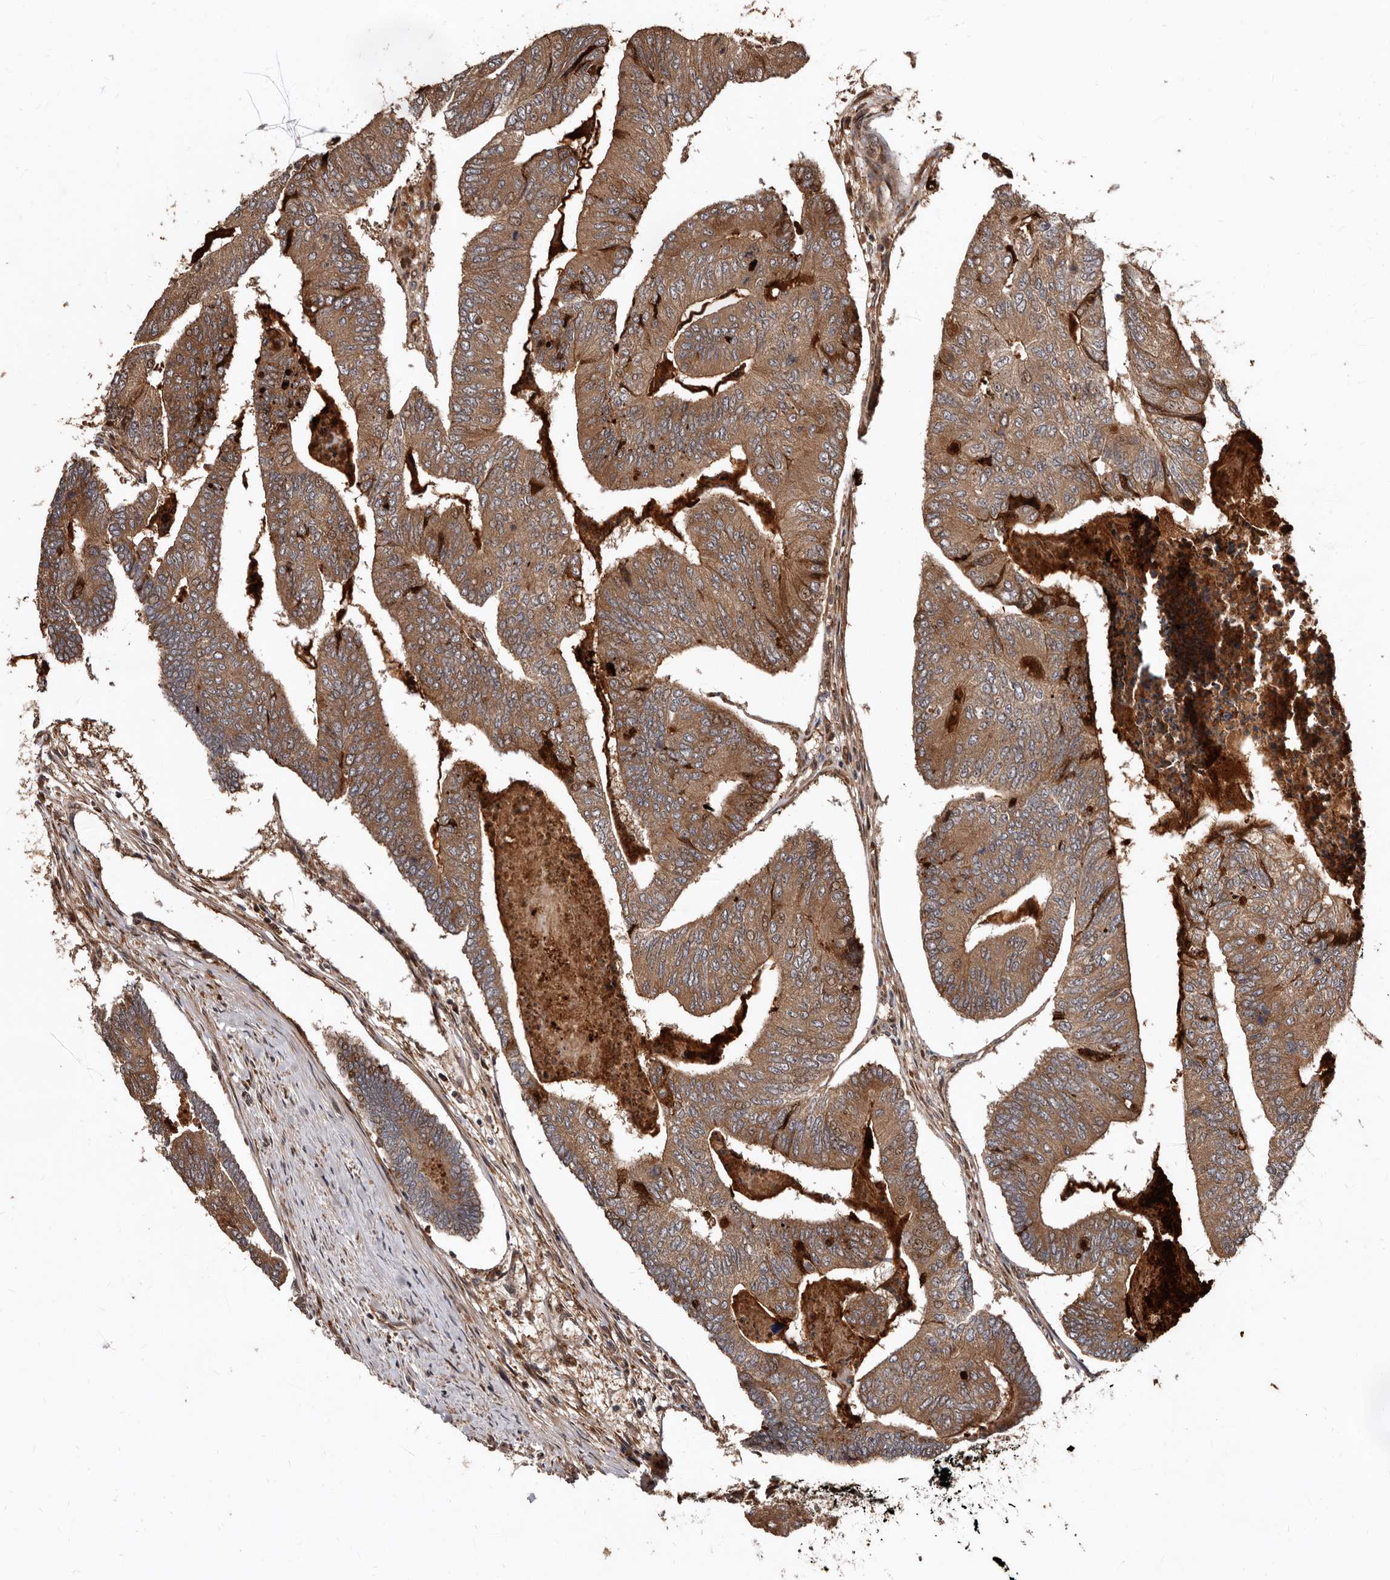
{"staining": {"intensity": "moderate", "quantity": ">75%", "location": "cytoplasmic/membranous"}, "tissue": "colorectal cancer", "cell_type": "Tumor cells", "image_type": "cancer", "snomed": [{"axis": "morphology", "description": "Adenocarcinoma, NOS"}, {"axis": "topography", "description": "Colon"}], "caption": "Immunohistochemical staining of human colorectal cancer displays medium levels of moderate cytoplasmic/membranous positivity in approximately >75% of tumor cells.", "gene": "WEE2", "patient": {"sex": "female", "age": 67}}